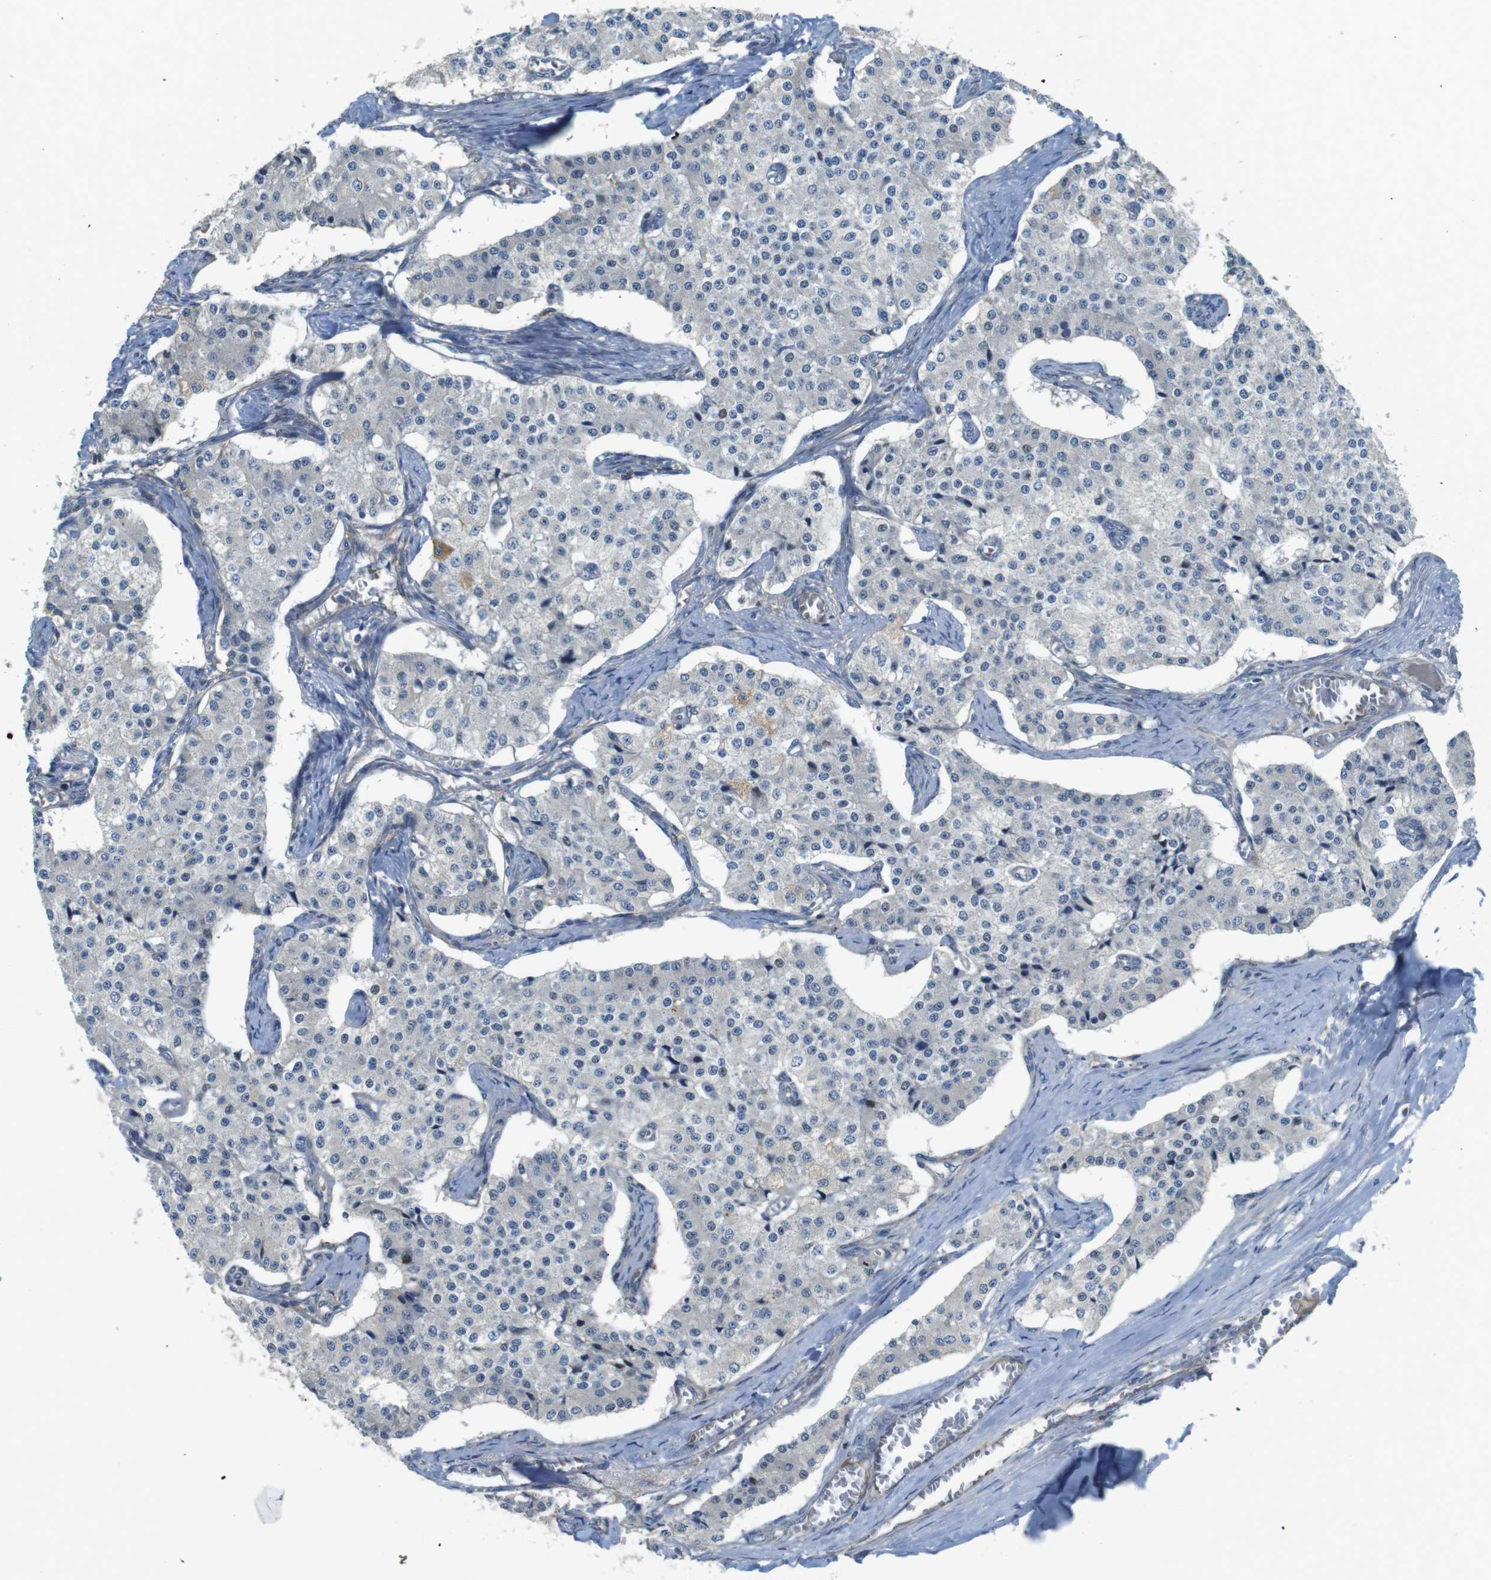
{"staining": {"intensity": "negative", "quantity": "none", "location": "none"}, "tissue": "carcinoid", "cell_type": "Tumor cells", "image_type": "cancer", "snomed": [{"axis": "morphology", "description": "Carcinoid, malignant, NOS"}, {"axis": "topography", "description": "Colon"}], "caption": "This is an IHC photomicrograph of carcinoid (malignant). There is no positivity in tumor cells.", "gene": "ABHD15", "patient": {"sex": "female", "age": 52}}